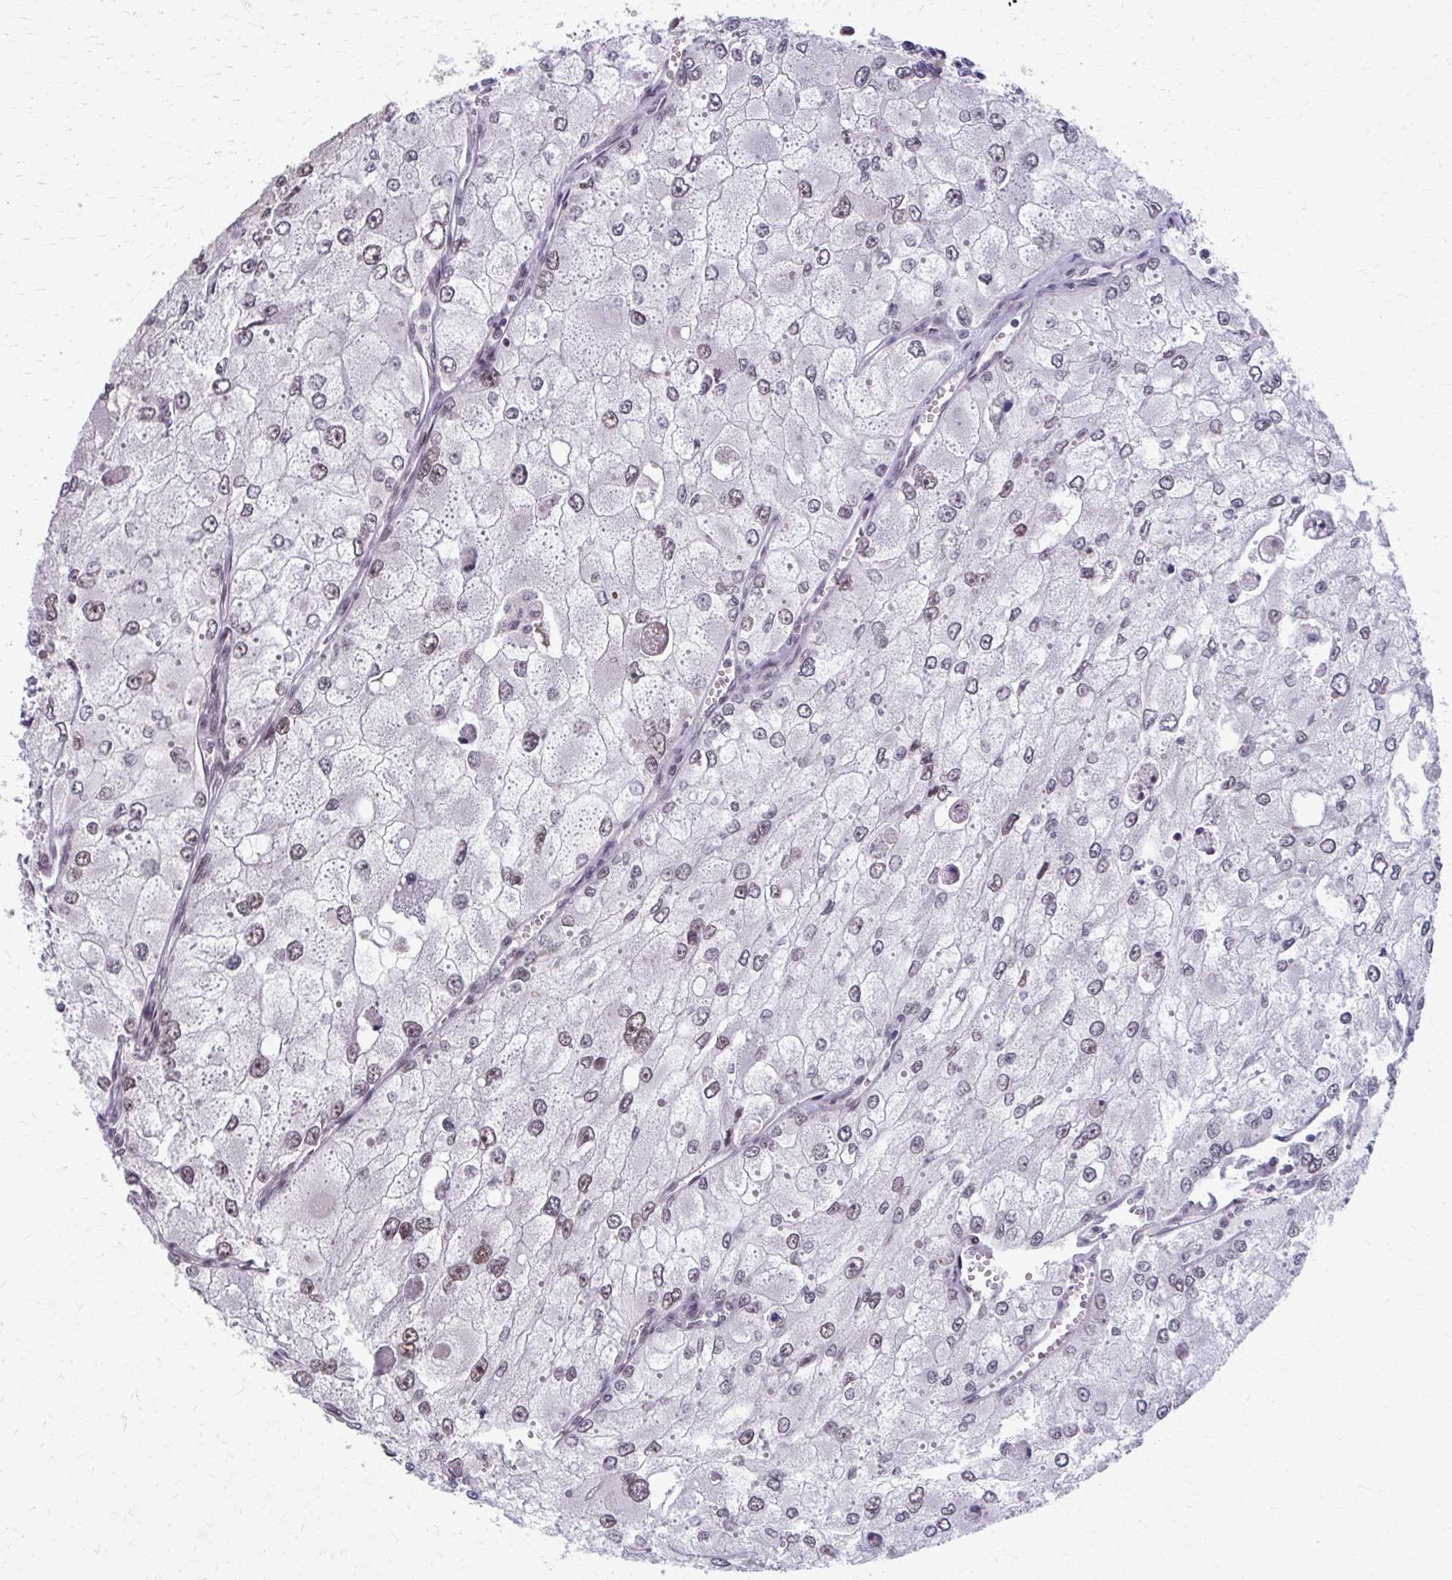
{"staining": {"intensity": "weak", "quantity": "25%-75%", "location": "nuclear"}, "tissue": "renal cancer", "cell_type": "Tumor cells", "image_type": "cancer", "snomed": [{"axis": "morphology", "description": "Adenocarcinoma, NOS"}, {"axis": "topography", "description": "Kidney"}], "caption": "This is an image of immunohistochemistry staining of renal cancer (adenocarcinoma), which shows weak positivity in the nuclear of tumor cells.", "gene": "SETBP1", "patient": {"sex": "female", "age": 70}}